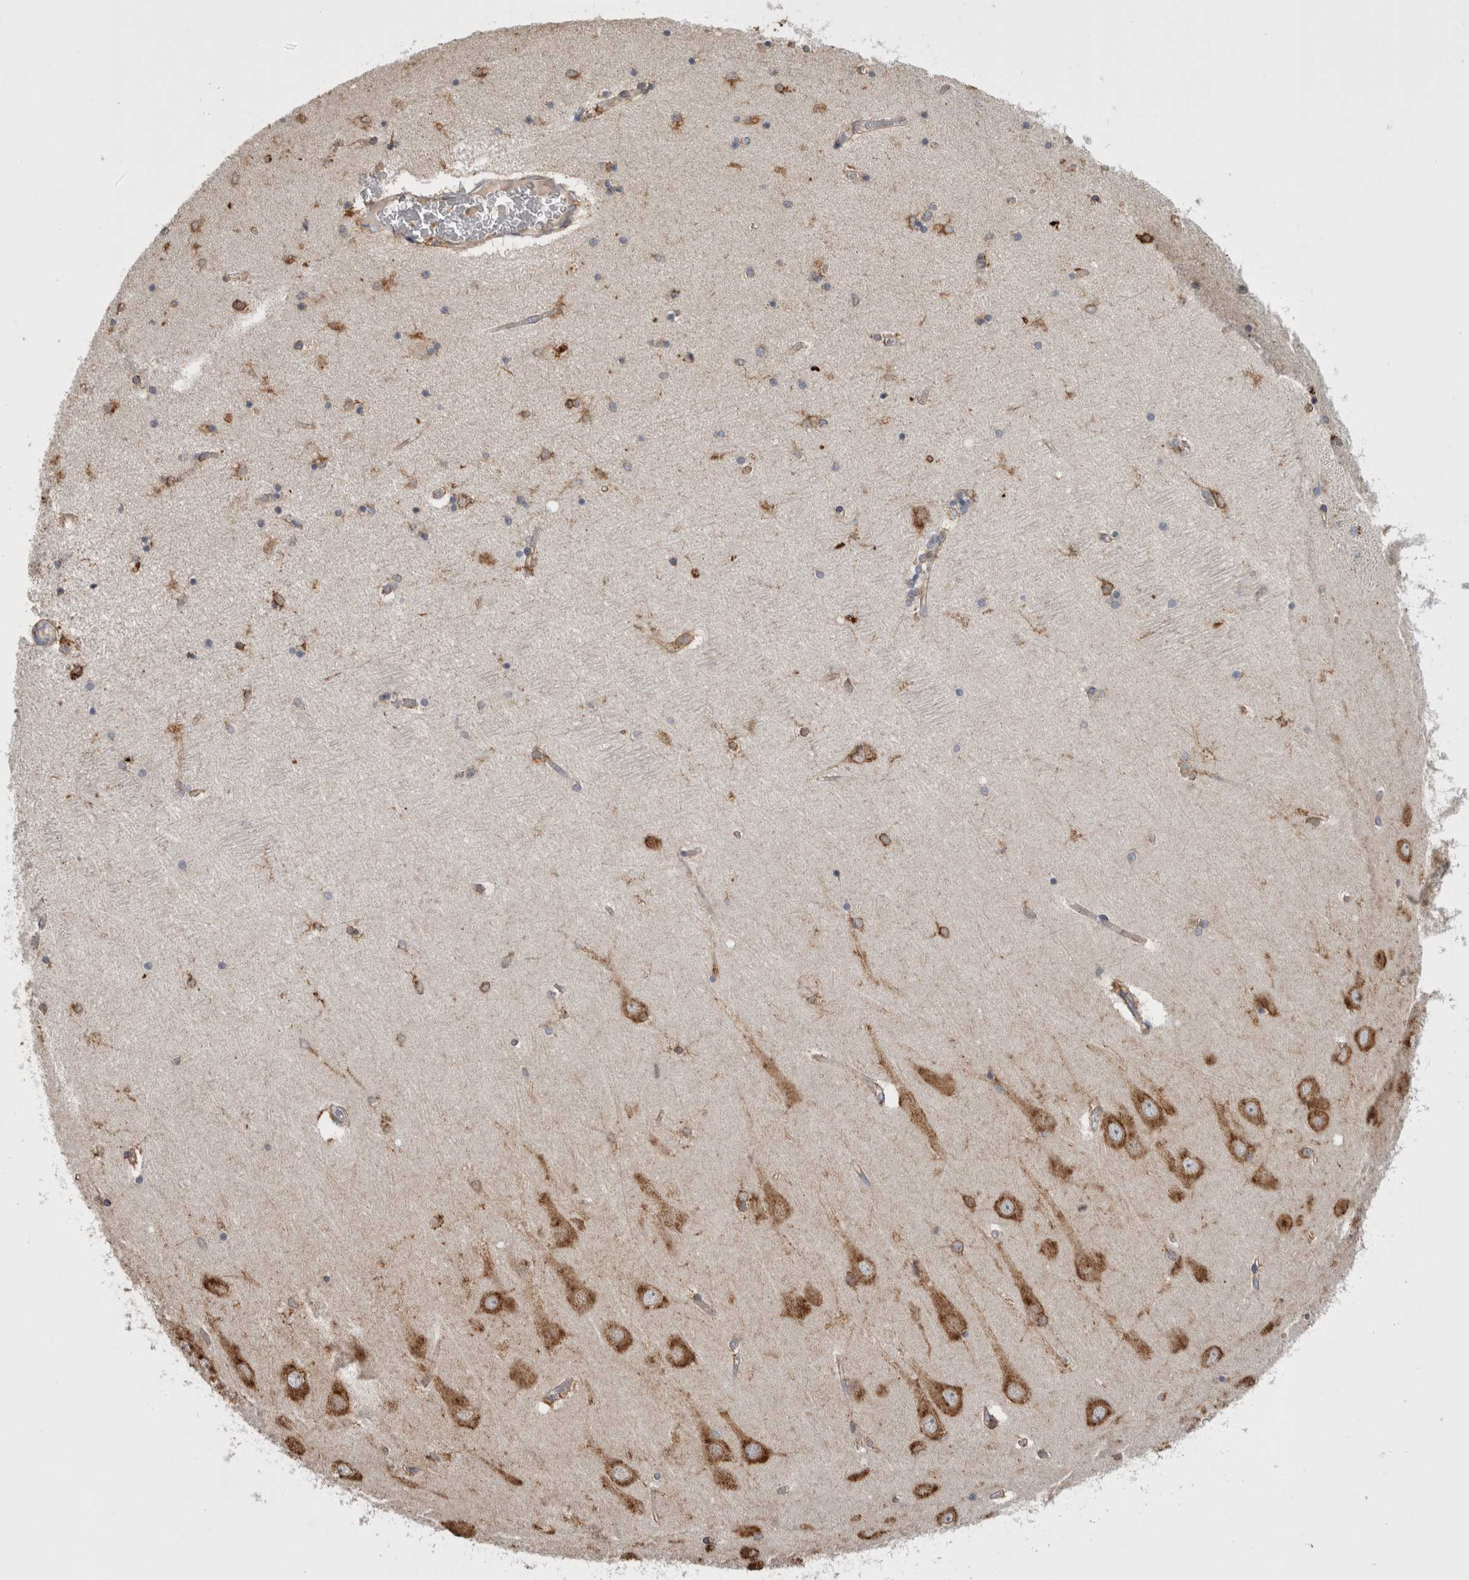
{"staining": {"intensity": "moderate", "quantity": "25%-75%", "location": "cytoplasmic/membranous"}, "tissue": "hippocampus", "cell_type": "Glial cells", "image_type": "normal", "snomed": [{"axis": "morphology", "description": "Normal tissue, NOS"}, {"axis": "topography", "description": "Hippocampus"}], "caption": "DAB immunohistochemical staining of normal human hippocampus demonstrates moderate cytoplasmic/membranous protein positivity in about 25%-75% of glial cells.", "gene": "LRPAP1", "patient": {"sex": "female", "age": 54}}